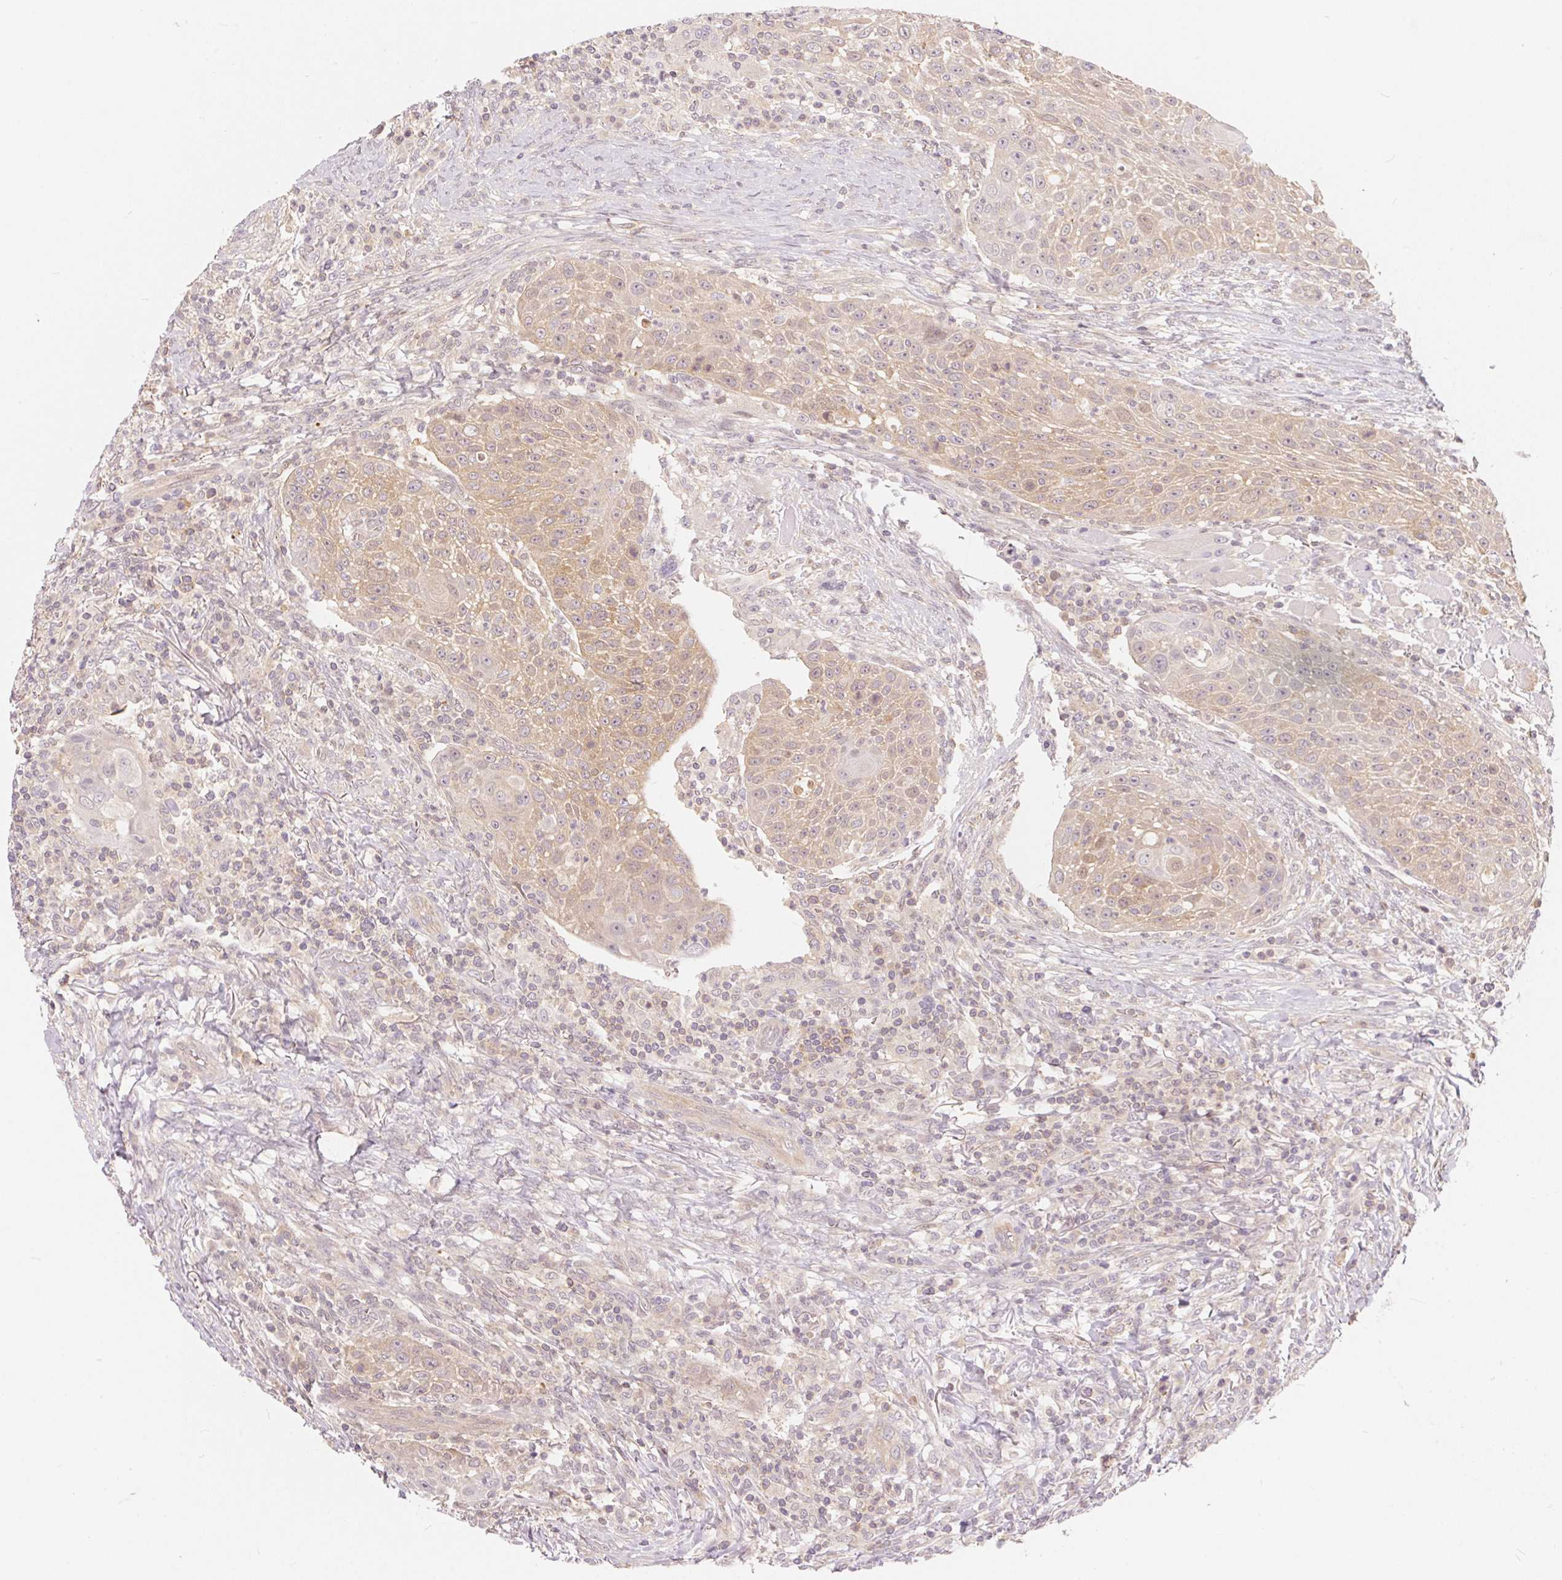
{"staining": {"intensity": "weak", "quantity": ">75%", "location": "cytoplasmic/membranous"}, "tissue": "head and neck cancer", "cell_type": "Tumor cells", "image_type": "cancer", "snomed": [{"axis": "morphology", "description": "Squamous cell carcinoma, NOS"}, {"axis": "topography", "description": "Head-Neck"}], "caption": "Weak cytoplasmic/membranous expression is identified in about >75% of tumor cells in head and neck squamous cell carcinoma.", "gene": "BLMH", "patient": {"sex": "male", "age": 69}}